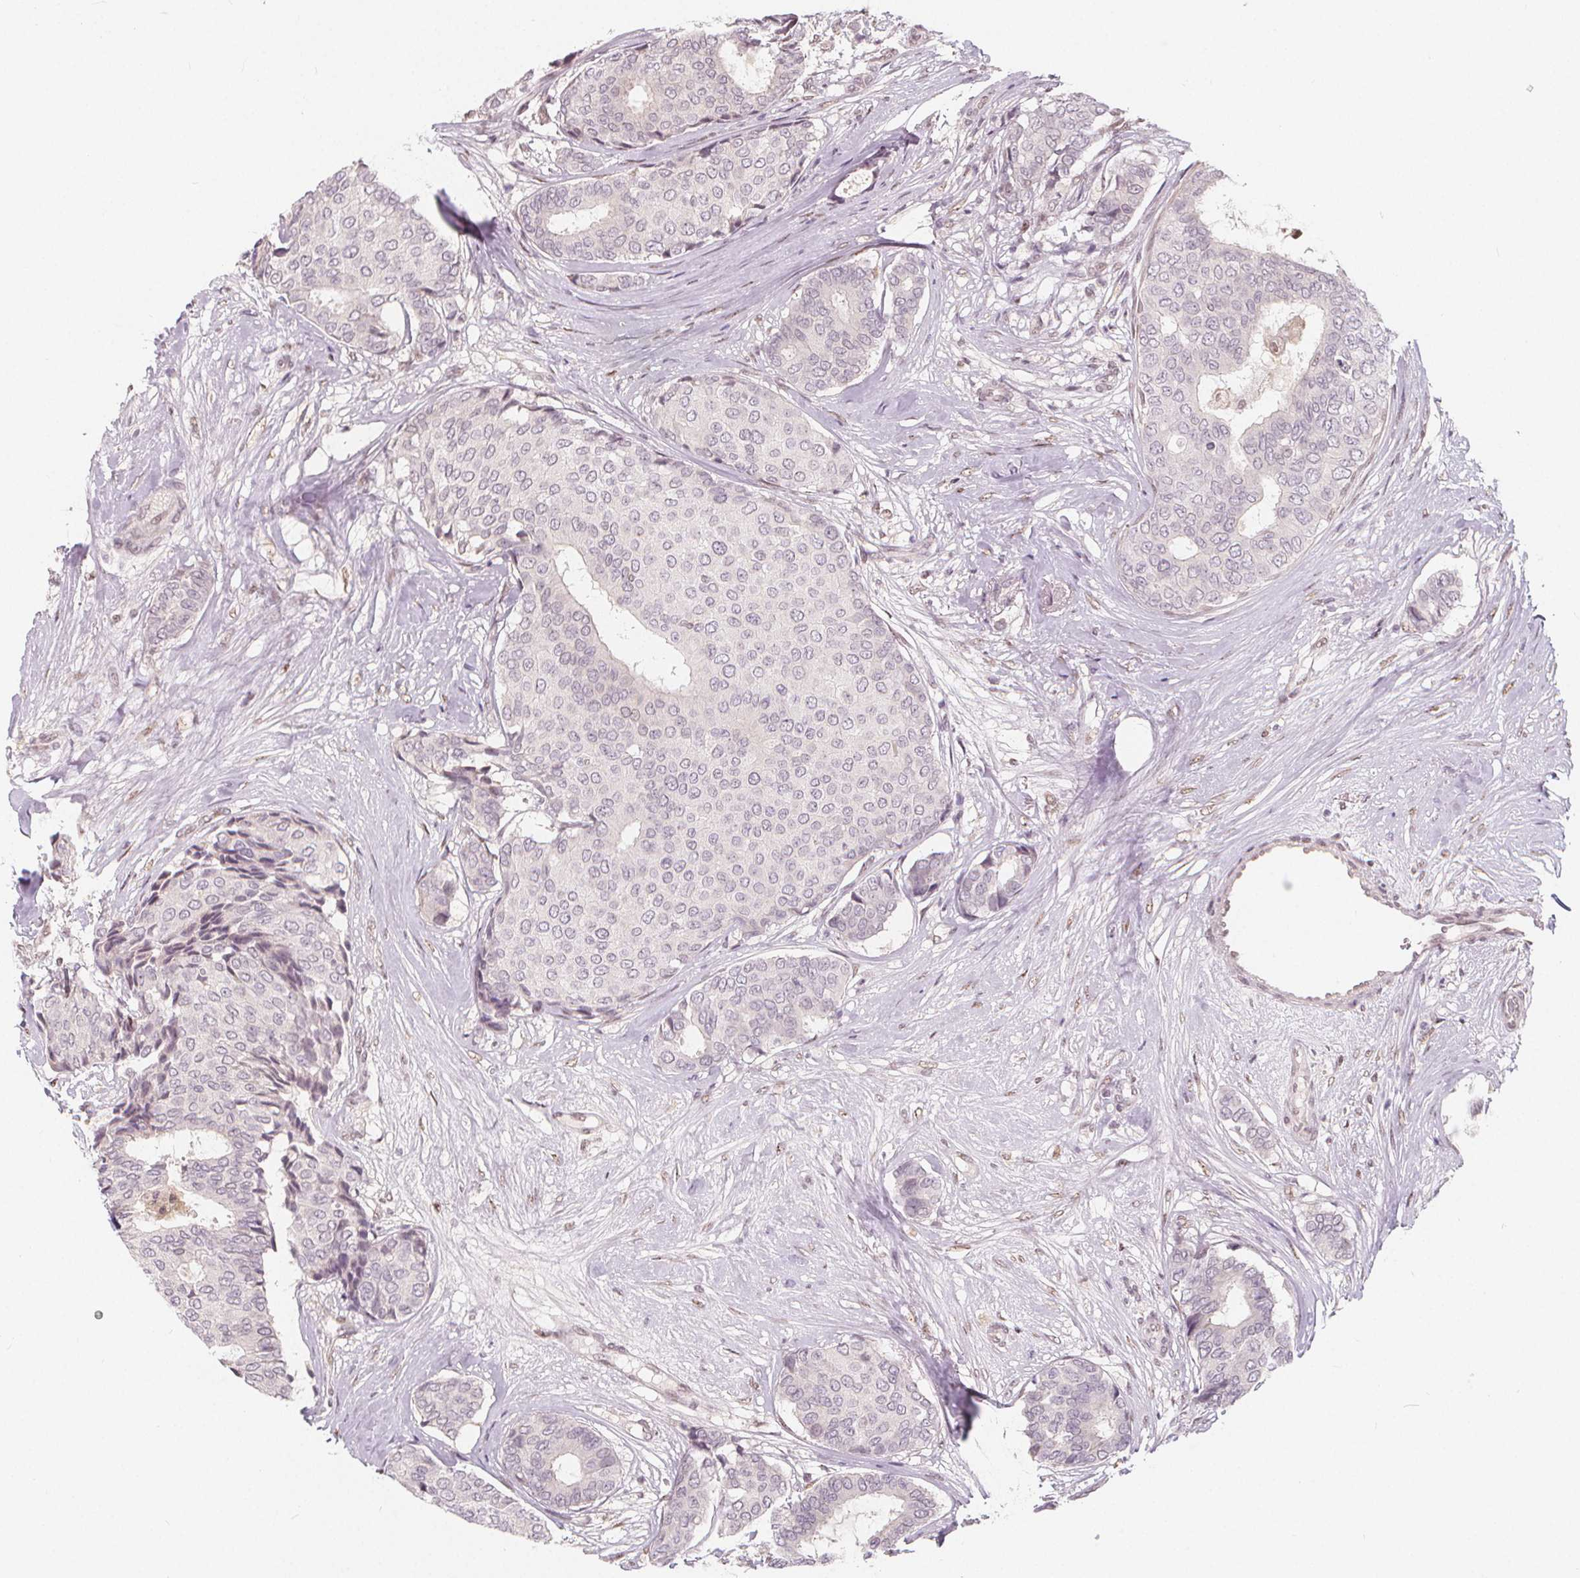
{"staining": {"intensity": "negative", "quantity": "none", "location": "none"}, "tissue": "breast cancer", "cell_type": "Tumor cells", "image_type": "cancer", "snomed": [{"axis": "morphology", "description": "Duct carcinoma"}, {"axis": "topography", "description": "Breast"}], "caption": "Micrograph shows no significant protein staining in tumor cells of breast invasive ductal carcinoma. (DAB immunohistochemistry visualized using brightfield microscopy, high magnification).", "gene": "DRC3", "patient": {"sex": "female", "age": 75}}